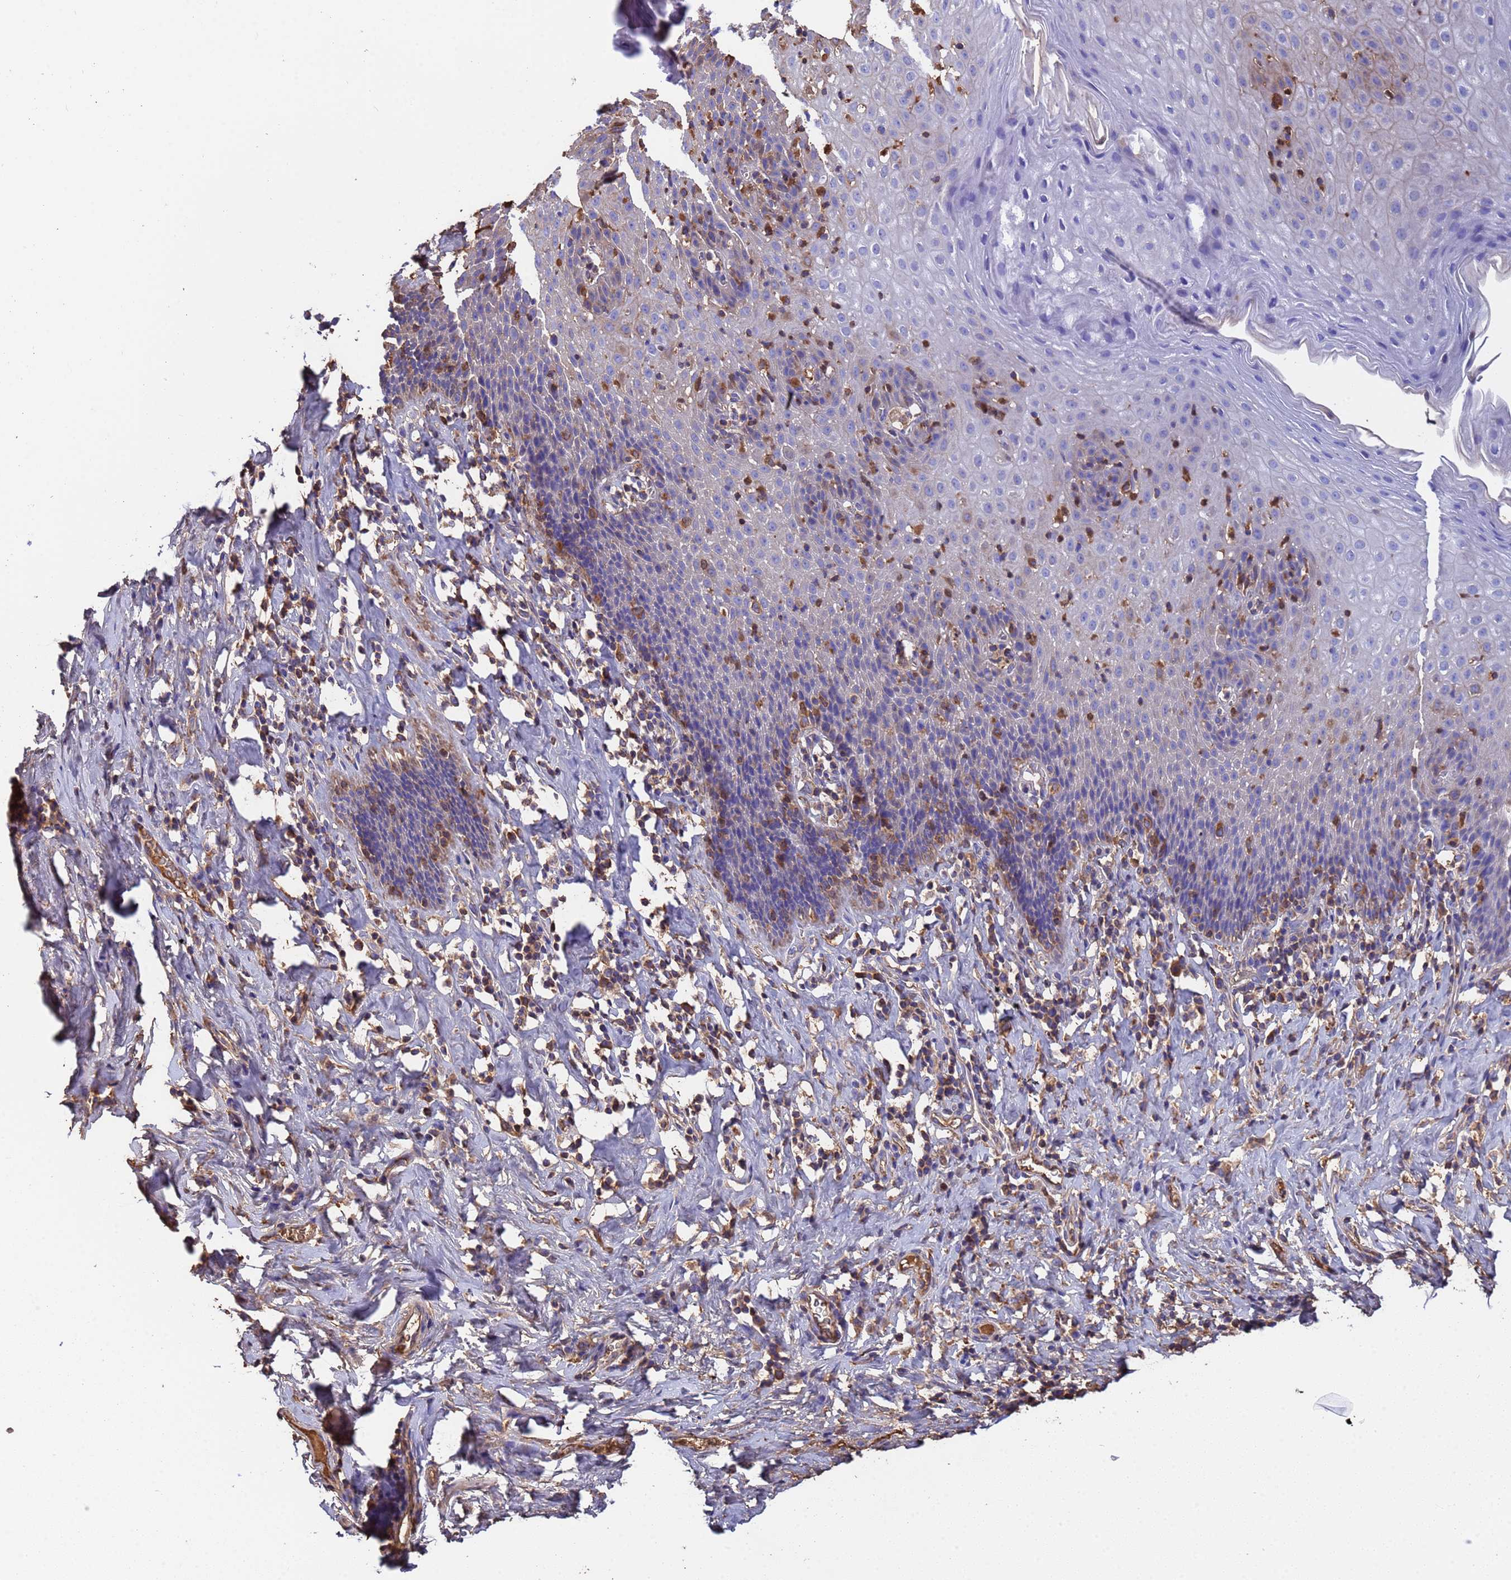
{"staining": {"intensity": "weak", "quantity": "25%-75%", "location": "cytoplasmic/membranous"}, "tissue": "esophagus", "cell_type": "Squamous epithelial cells", "image_type": "normal", "snomed": [{"axis": "morphology", "description": "Normal tissue, NOS"}, {"axis": "topography", "description": "Esophagus"}], "caption": "Immunohistochemistry (IHC) (DAB (3,3'-diaminobenzidine)) staining of normal esophagus displays weak cytoplasmic/membranous protein staining in about 25%-75% of squamous epithelial cells.", "gene": "GLUD1", "patient": {"sex": "female", "age": 61}}